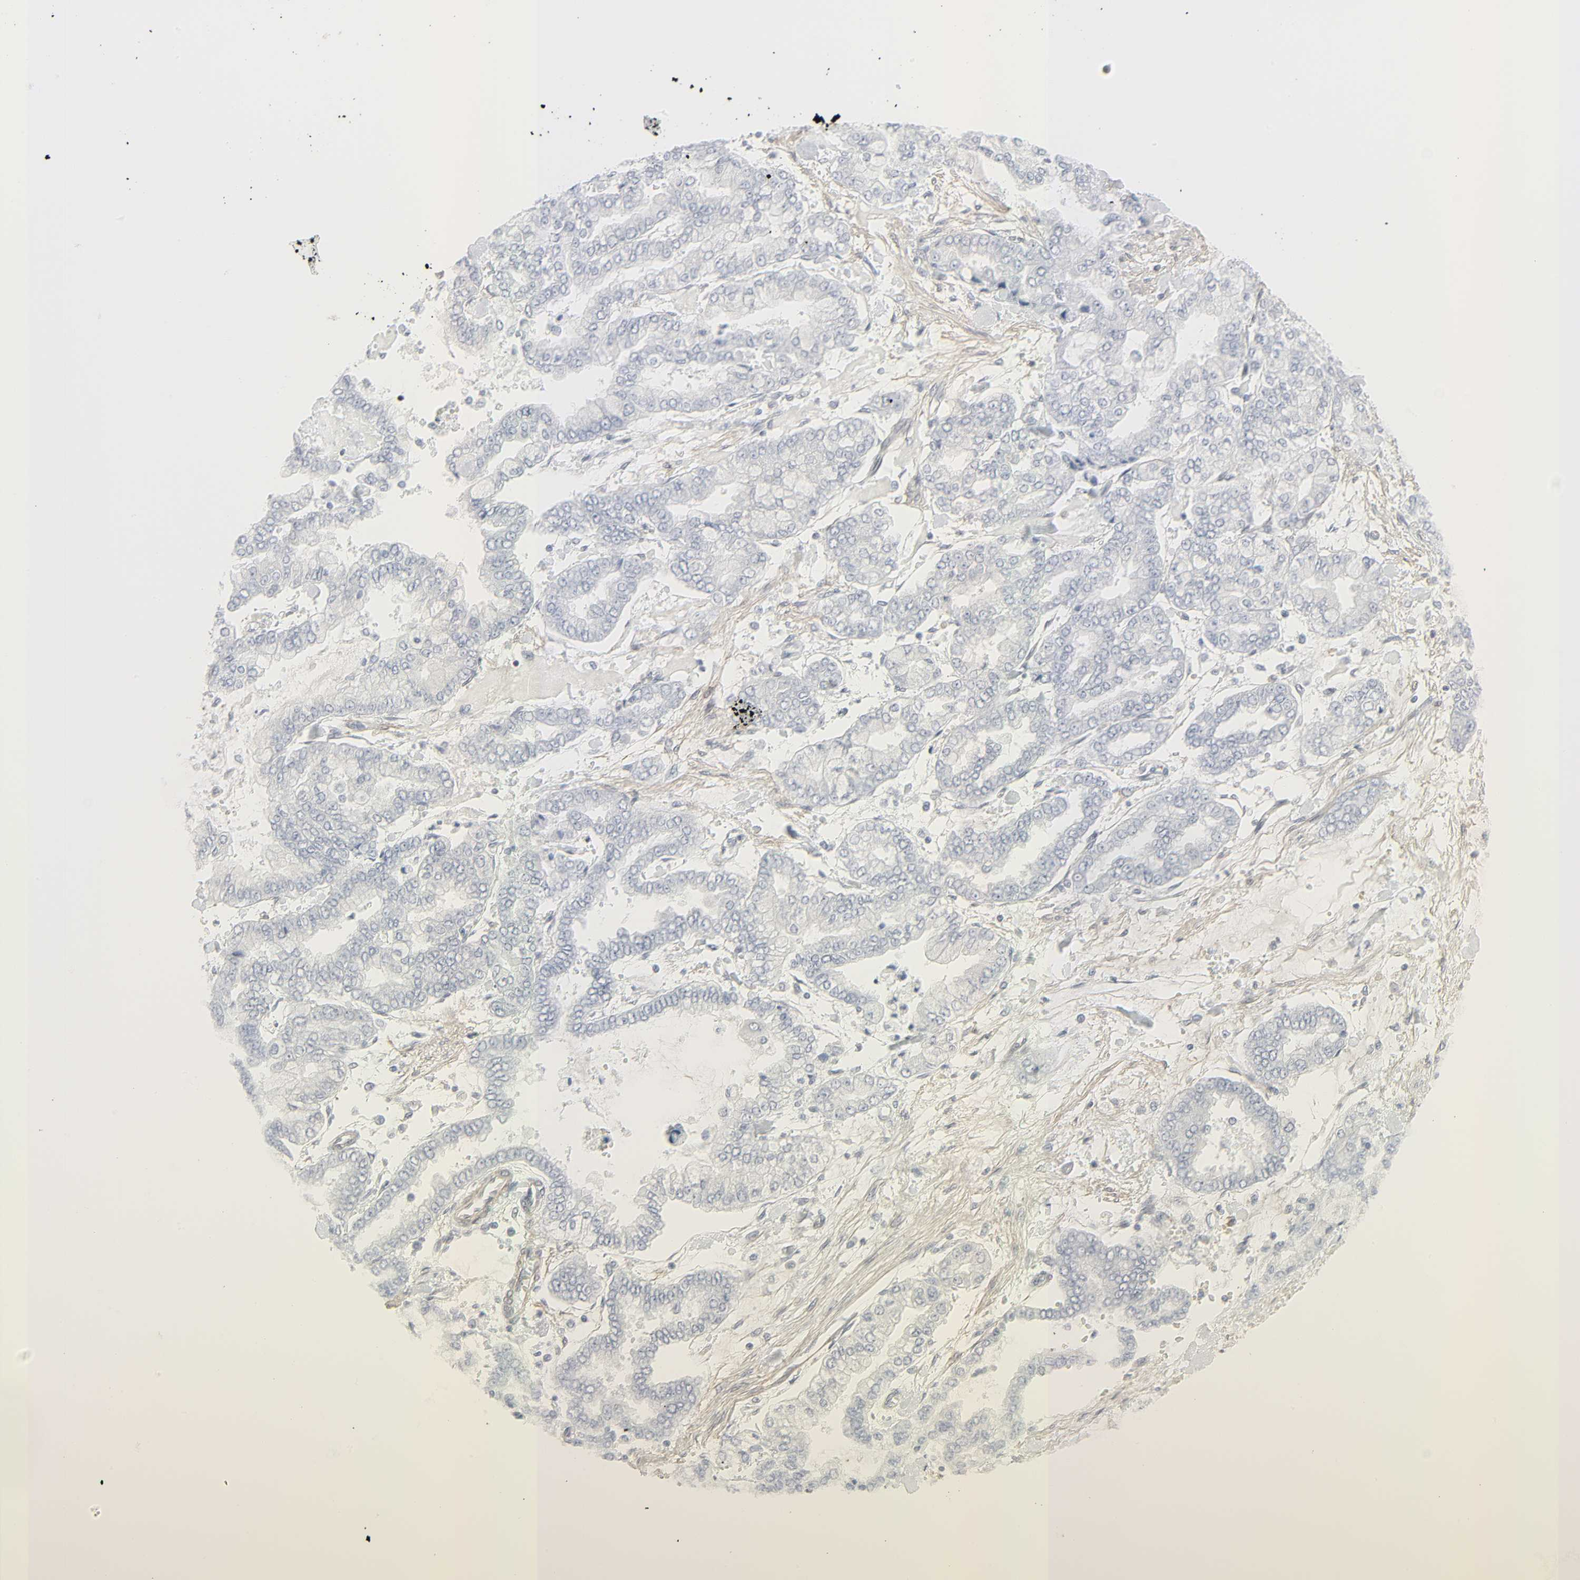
{"staining": {"intensity": "negative", "quantity": "none", "location": "none"}, "tissue": "stomach cancer", "cell_type": "Tumor cells", "image_type": "cancer", "snomed": [{"axis": "morphology", "description": "Normal tissue, NOS"}, {"axis": "morphology", "description": "Adenocarcinoma, NOS"}, {"axis": "topography", "description": "Stomach, upper"}, {"axis": "topography", "description": "Stomach"}], "caption": "An immunohistochemistry (IHC) photomicrograph of adenocarcinoma (stomach) is shown. There is no staining in tumor cells of adenocarcinoma (stomach). (DAB (3,3'-diaminobenzidine) immunohistochemistry (IHC) with hematoxylin counter stain).", "gene": "ZBTB16", "patient": {"sex": "male", "age": 76}}